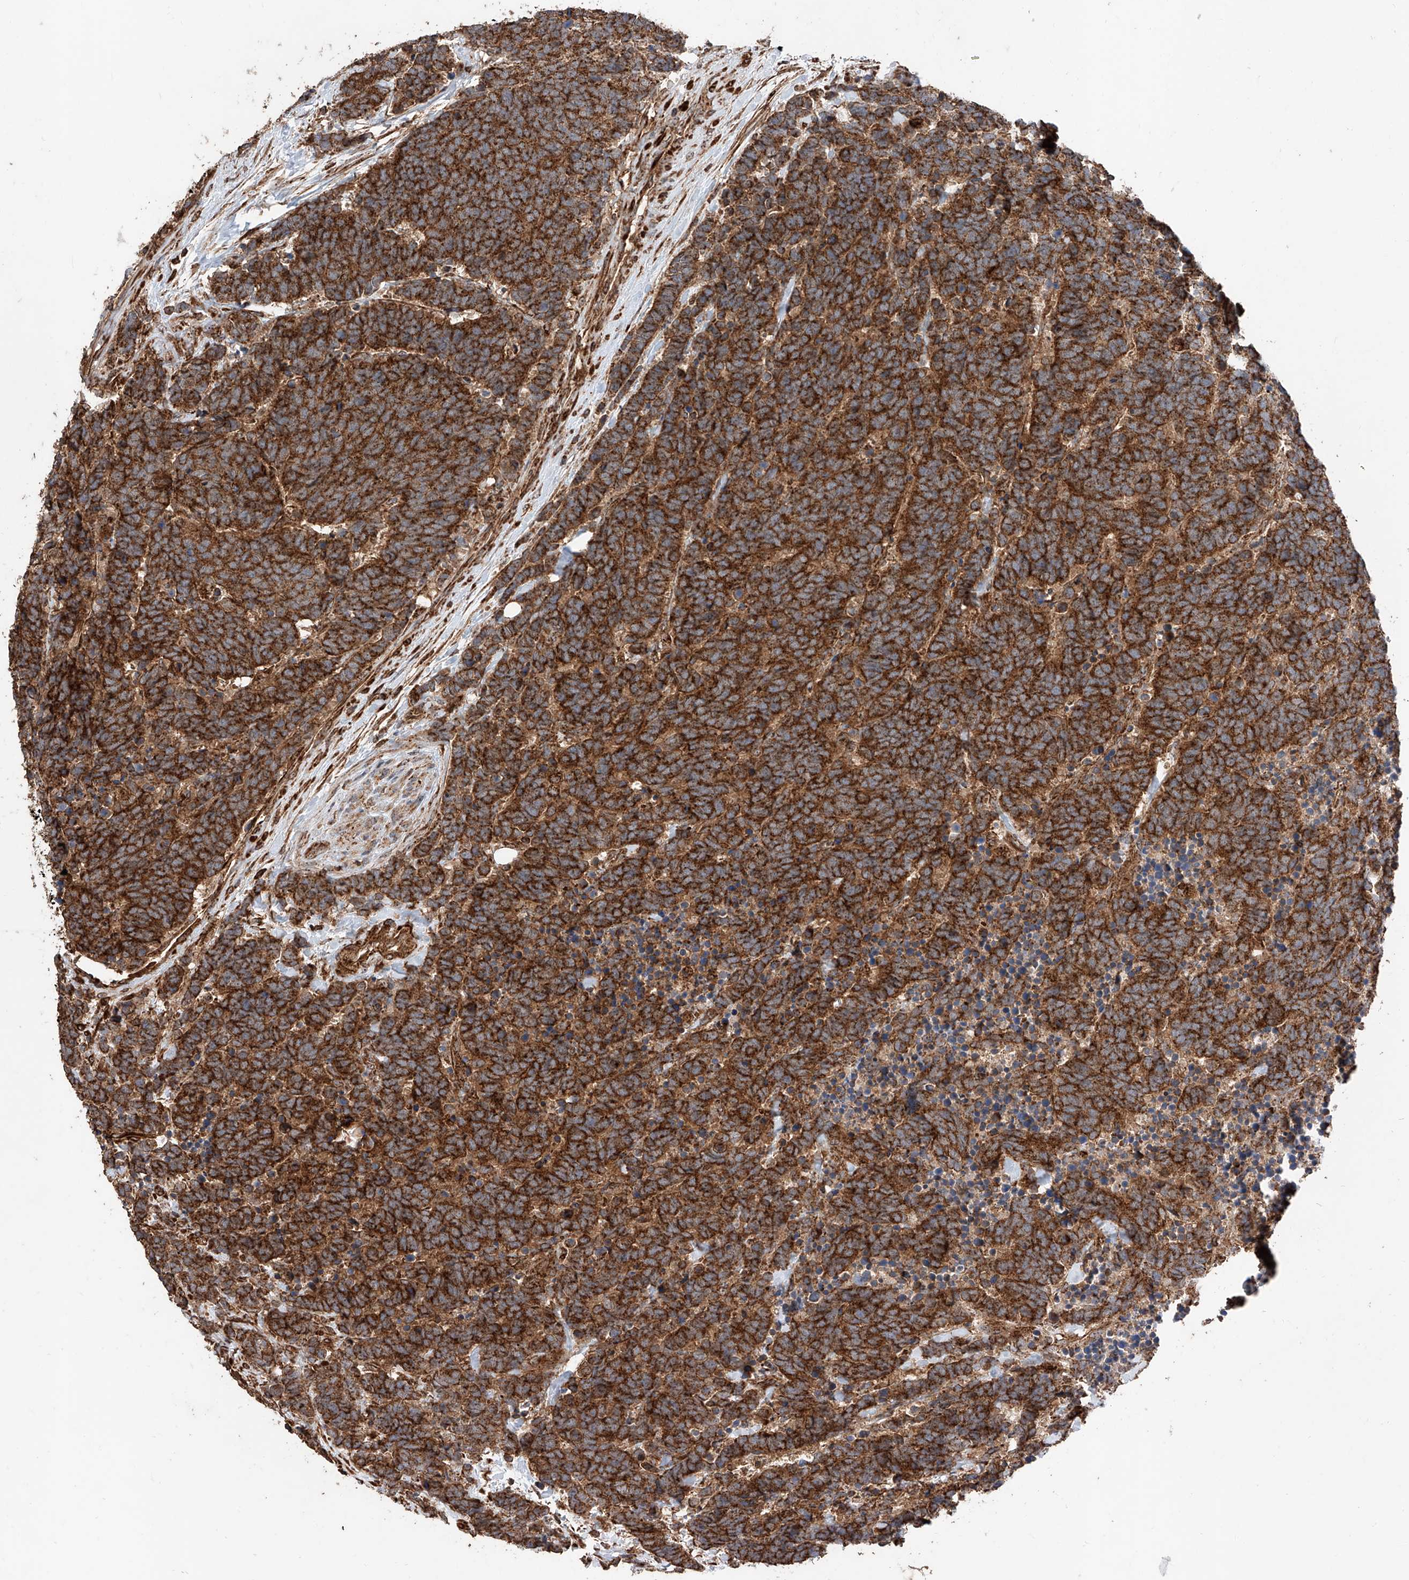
{"staining": {"intensity": "strong", "quantity": ">75%", "location": "cytoplasmic/membranous"}, "tissue": "carcinoid", "cell_type": "Tumor cells", "image_type": "cancer", "snomed": [{"axis": "morphology", "description": "Carcinoma, NOS"}, {"axis": "morphology", "description": "Carcinoid, malignant, NOS"}, {"axis": "topography", "description": "Urinary bladder"}], "caption": "This is an image of immunohistochemistry staining of carcinoid, which shows strong expression in the cytoplasmic/membranous of tumor cells.", "gene": "PISD", "patient": {"sex": "male", "age": 57}}